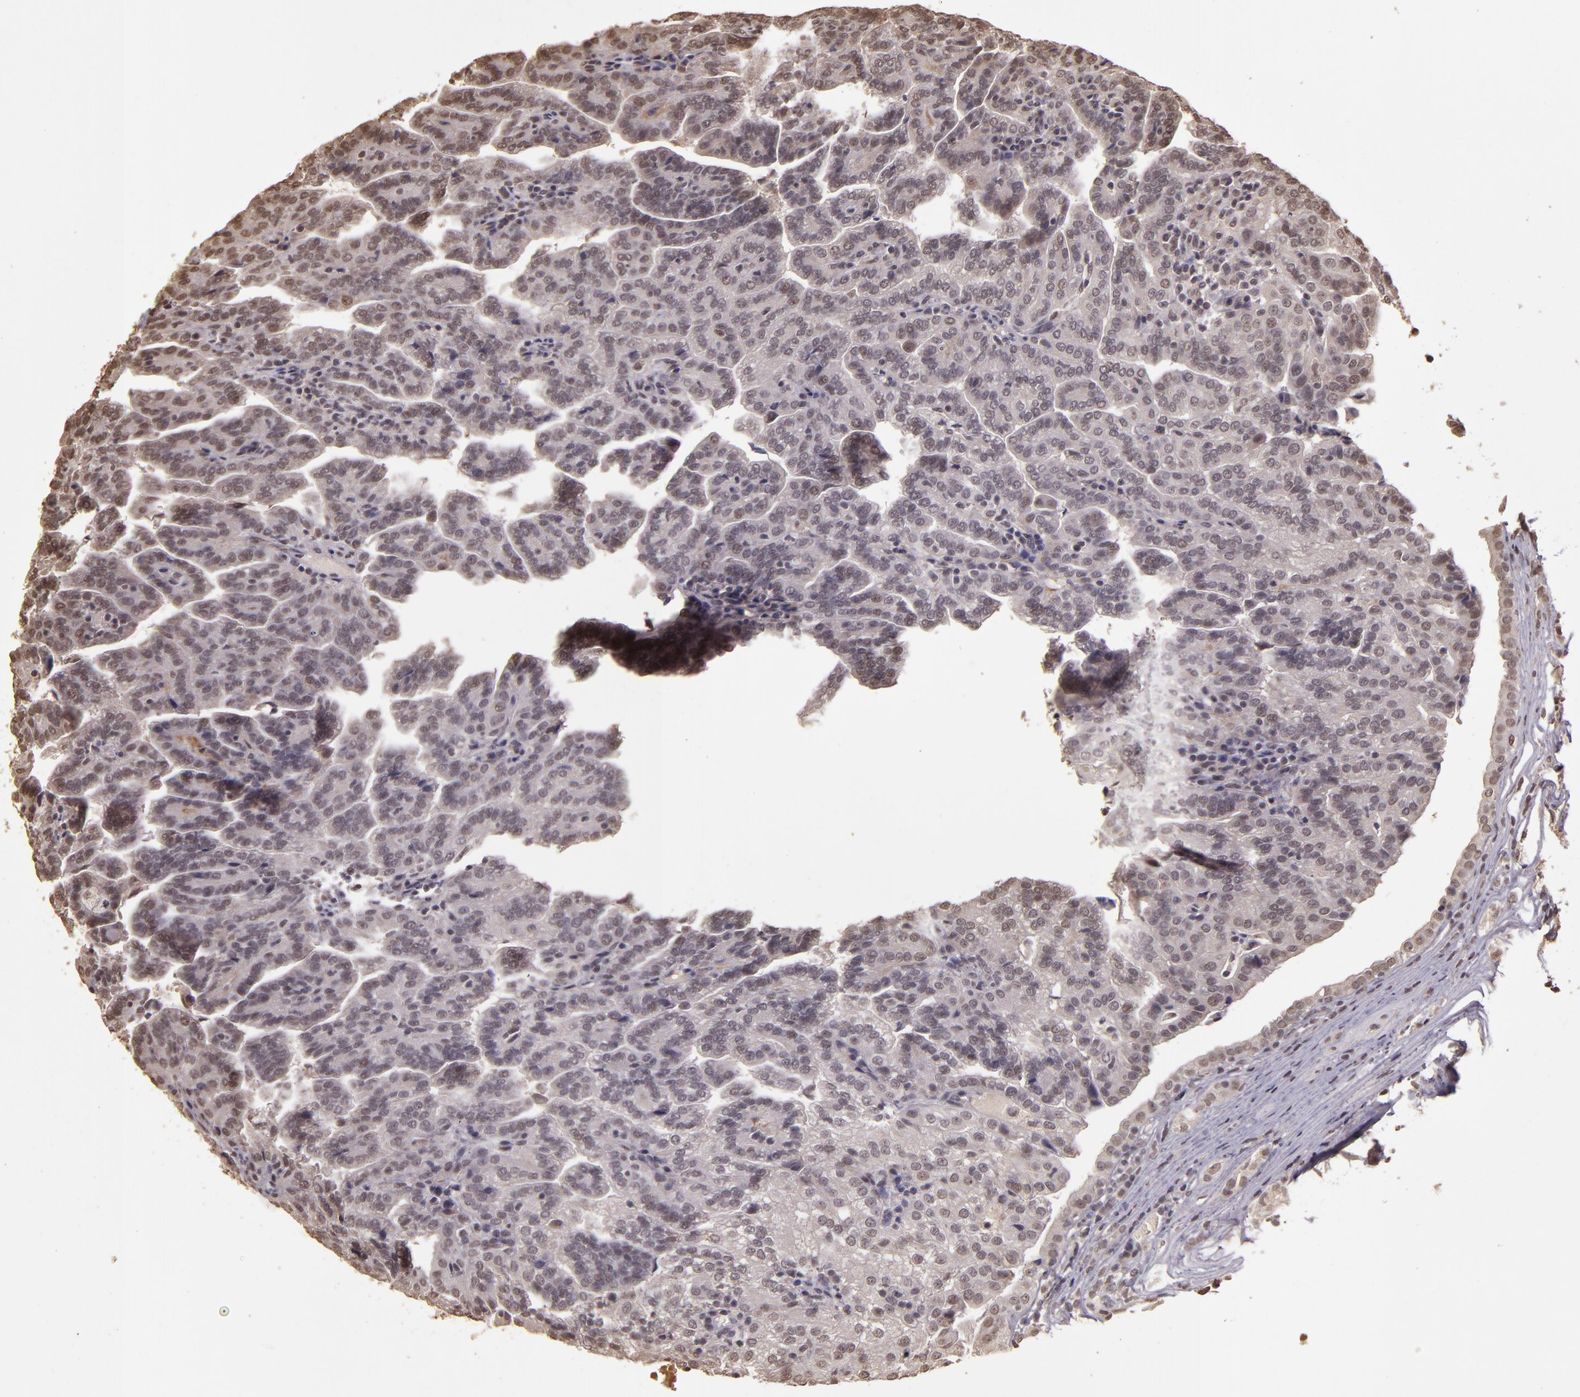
{"staining": {"intensity": "weak", "quantity": ">75%", "location": "cytoplasmic/membranous,nuclear"}, "tissue": "renal cancer", "cell_type": "Tumor cells", "image_type": "cancer", "snomed": [{"axis": "morphology", "description": "Adenocarcinoma, NOS"}, {"axis": "topography", "description": "Kidney"}], "caption": "Renal adenocarcinoma was stained to show a protein in brown. There is low levels of weak cytoplasmic/membranous and nuclear staining in about >75% of tumor cells.", "gene": "CUL1", "patient": {"sex": "male", "age": 61}}